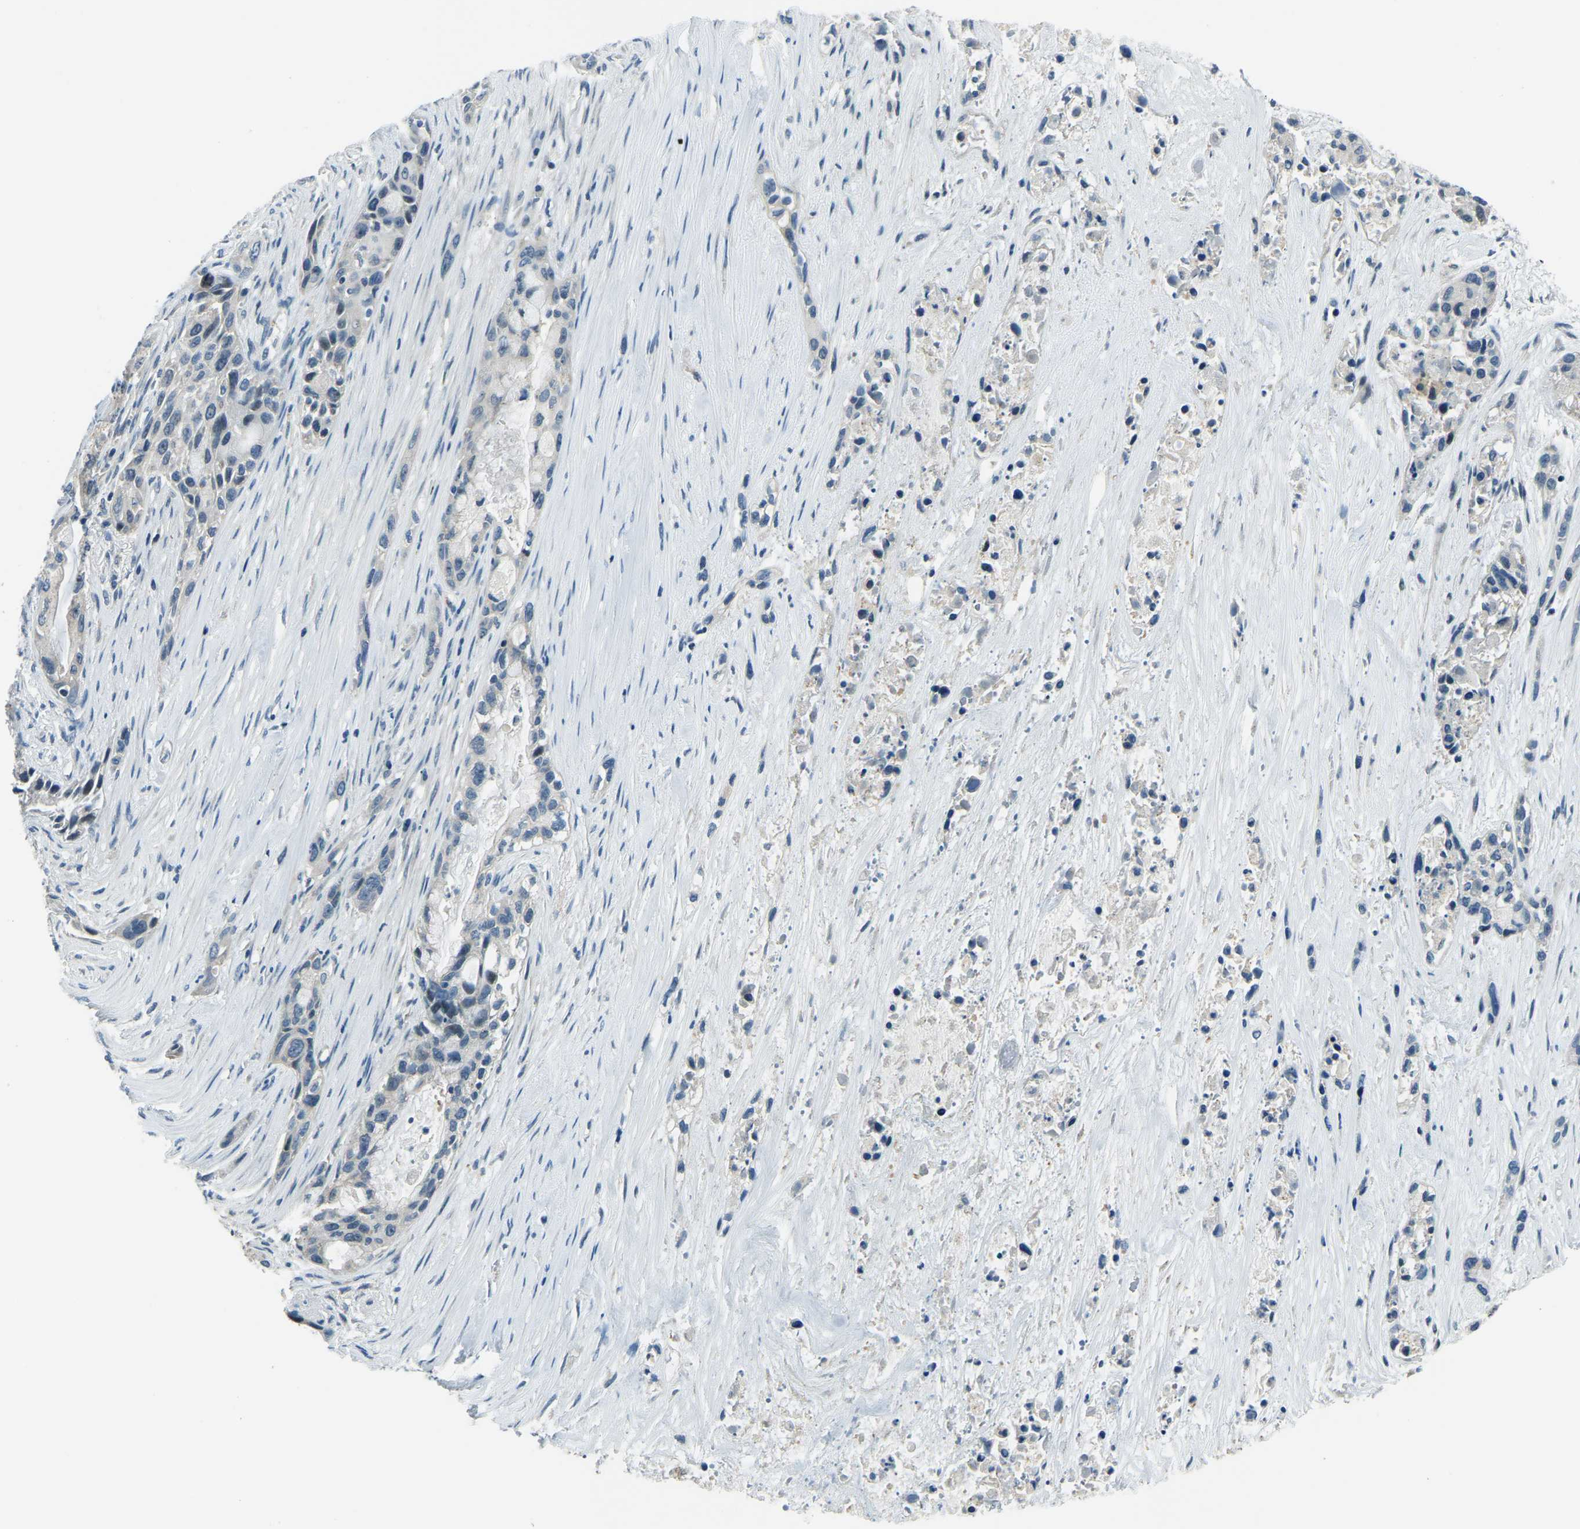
{"staining": {"intensity": "negative", "quantity": "none", "location": "none"}, "tissue": "pancreatic cancer", "cell_type": "Tumor cells", "image_type": "cancer", "snomed": [{"axis": "morphology", "description": "Adenocarcinoma, NOS"}, {"axis": "topography", "description": "Pancreas"}], "caption": "High magnification brightfield microscopy of pancreatic cancer (adenocarcinoma) stained with DAB (brown) and counterstained with hematoxylin (blue): tumor cells show no significant staining.", "gene": "RRP1", "patient": {"sex": "male", "age": 53}}